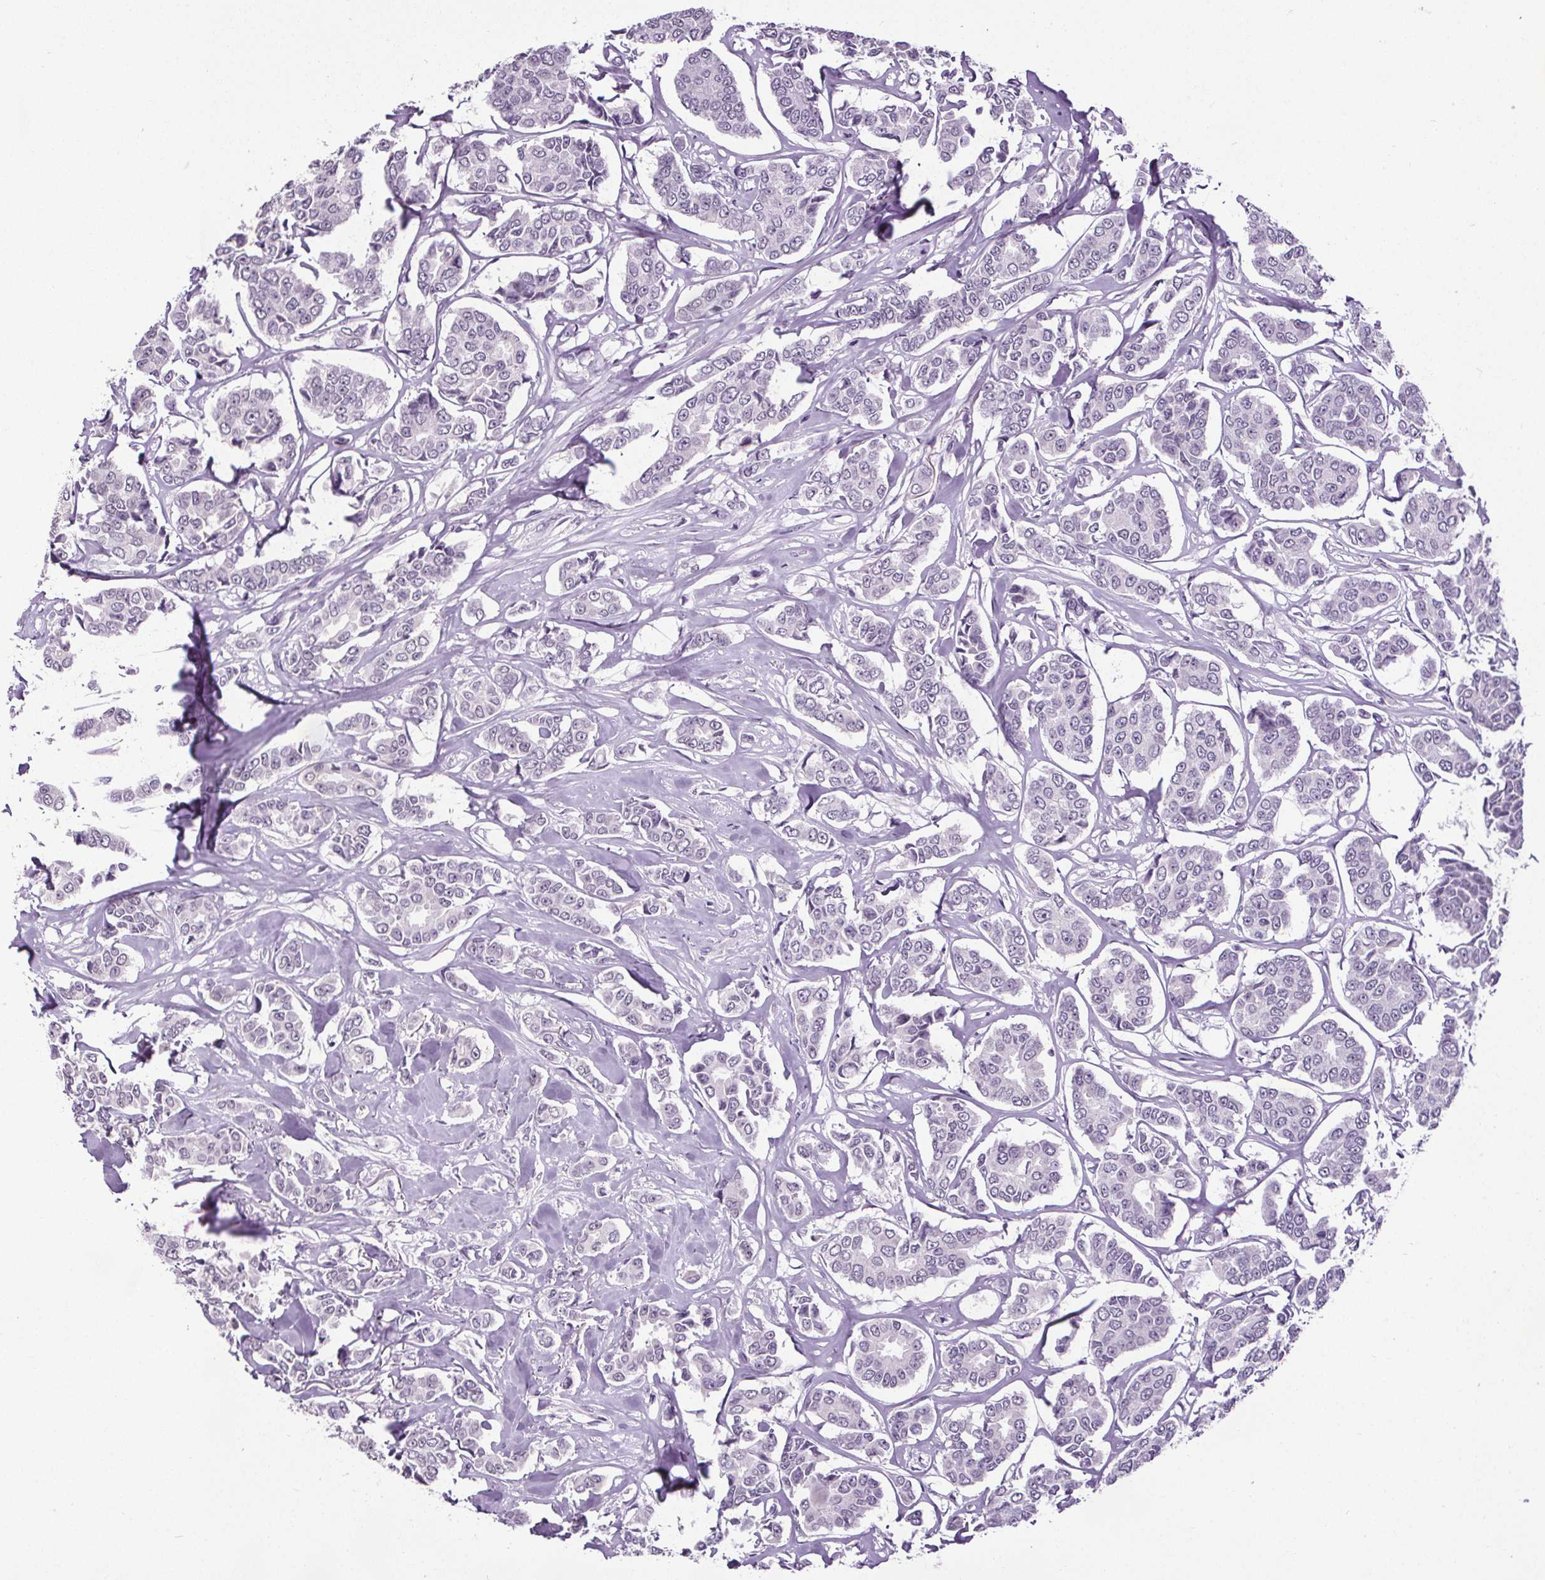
{"staining": {"intensity": "negative", "quantity": "none", "location": "none"}, "tissue": "breast cancer", "cell_type": "Tumor cells", "image_type": "cancer", "snomed": [{"axis": "morphology", "description": "Duct carcinoma"}, {"axis": "topography", "description": "Breast"}], "caption": "Invasive ductal carcinoma (breast) was stained to show a protein in brown. There is no significant staining in tumor cells. (DAB immunohistochemistry (IHC), high magnification).", "gene": "SLC2A9", "patient": {"sex": "female", "age": 94}}